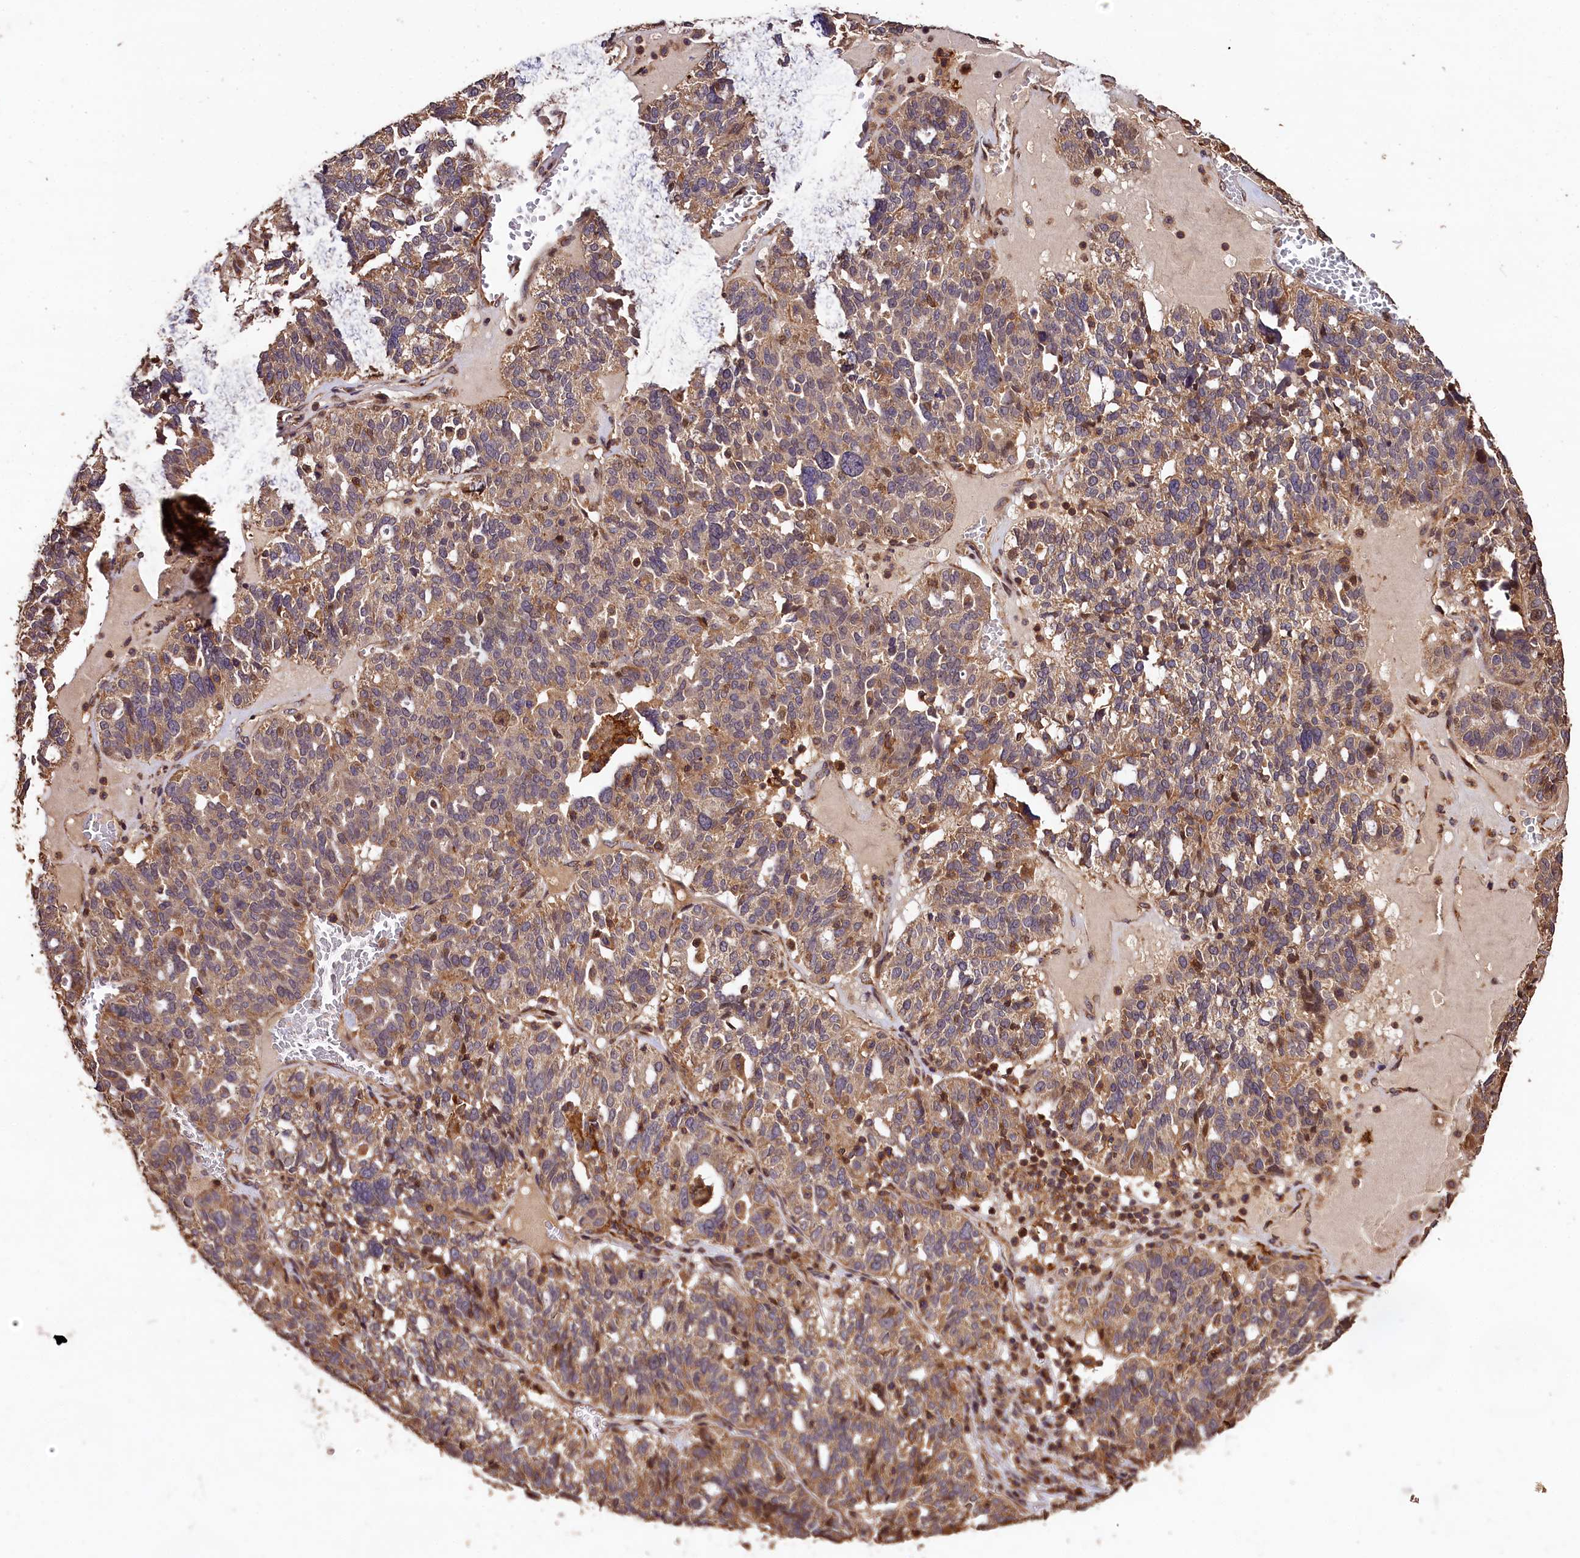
{"staining": {"intensity": "weak", "quantity": "25%-75%", "location": "cytoplasmic/membranous"}, "tissue": "ovarian cancer", "cell_type": "Tumor cells", "image_type": "cancer", "snomed": [{"axis": "morphology", "description": "Cystadenocarcinoma, serous, NOS"}, {"axis": "topography", "description": "Ovary"}], "caption": "About 25%-75% of tumor cells in human ovarian cancer (serous cystadenocarcinoma) reveal weak cytoplasmic/membranous protein positivity as visualized by brown immunohistochemical staining.", "gene": "KPTN", "patient": {"sex": "female", "age": 59}}